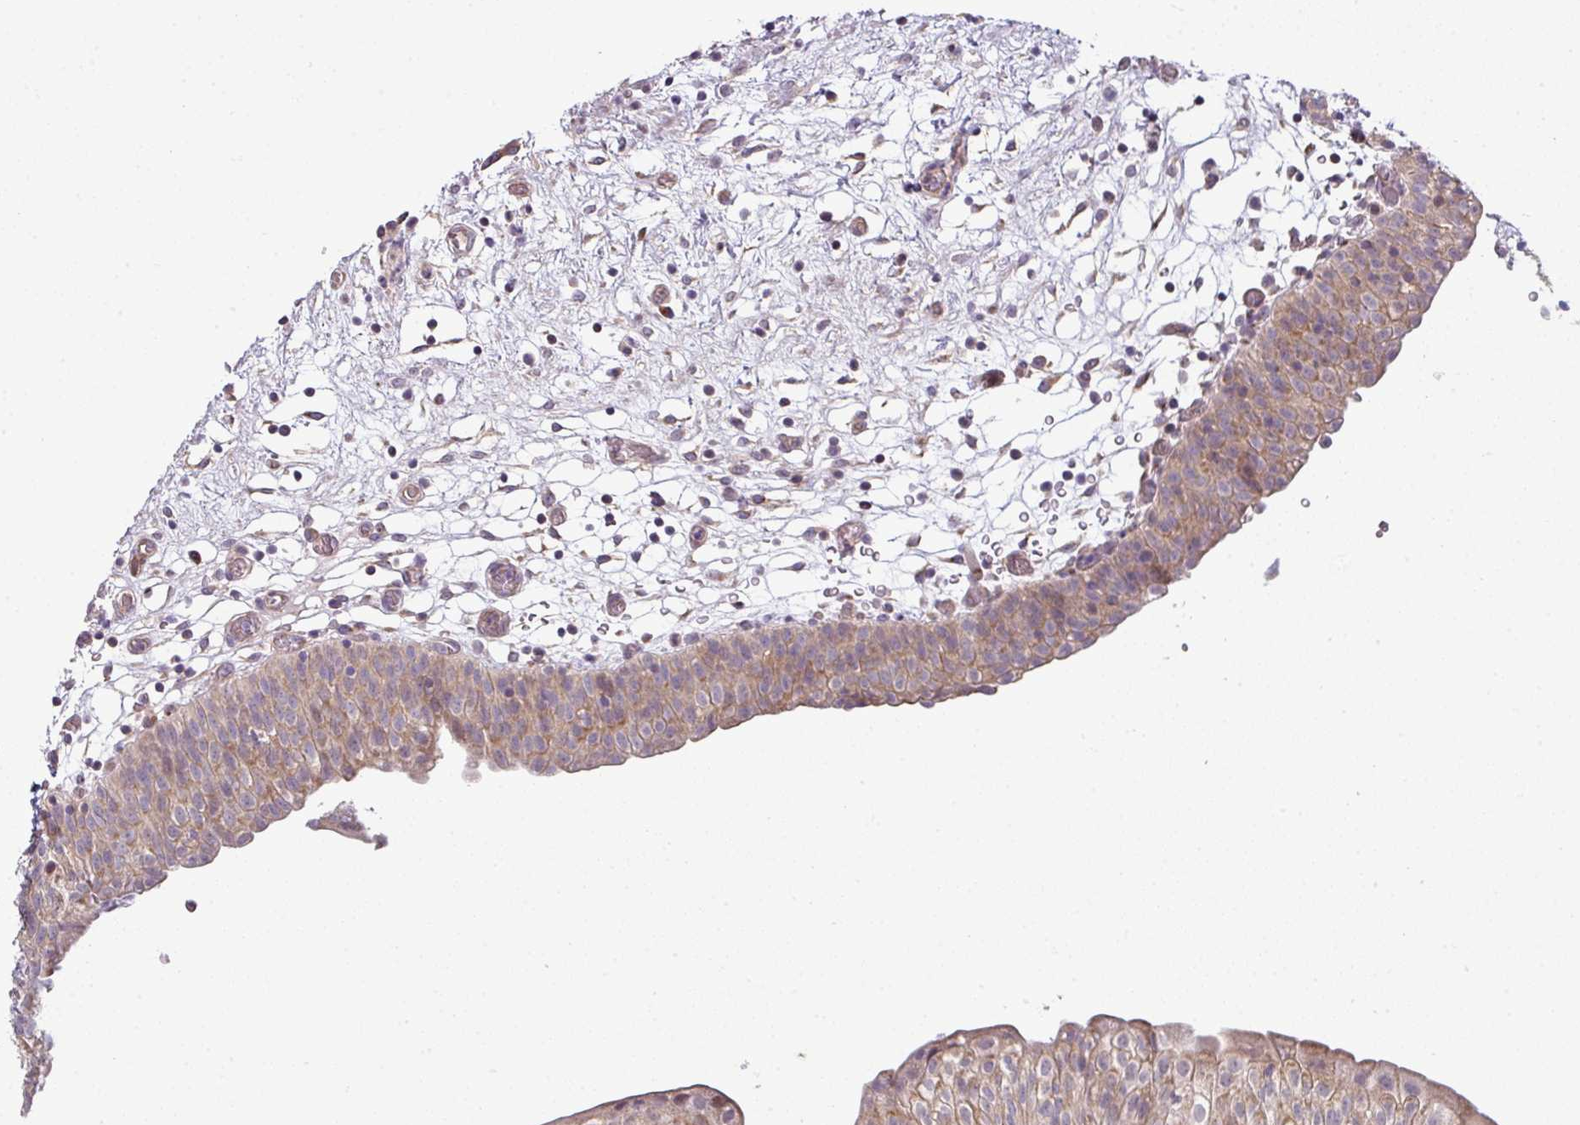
{"staining": {"intensity": "moderate", "quantity": "25%-75%", "location": "cytoplasmic/membranous,nuclear"}, "tissue": "urinary bladder", "cell_type": "Urothelial cells", "image_type": "normal", "snomed": [{"axis": "morphology", "description": "Normal tissue, NOS"}, {"axis": "topography", "description": "Urinary bladder"}], "caption": "IHC (DAB) staining of unremarkable urinary bladder shows moderate cytoplasmic/membranous,nuclear protein staining in approximately 25%-75% of urothelial cells.", "gene": "TIMMDC1", "patient": {"sex": "male", "age": 55}}